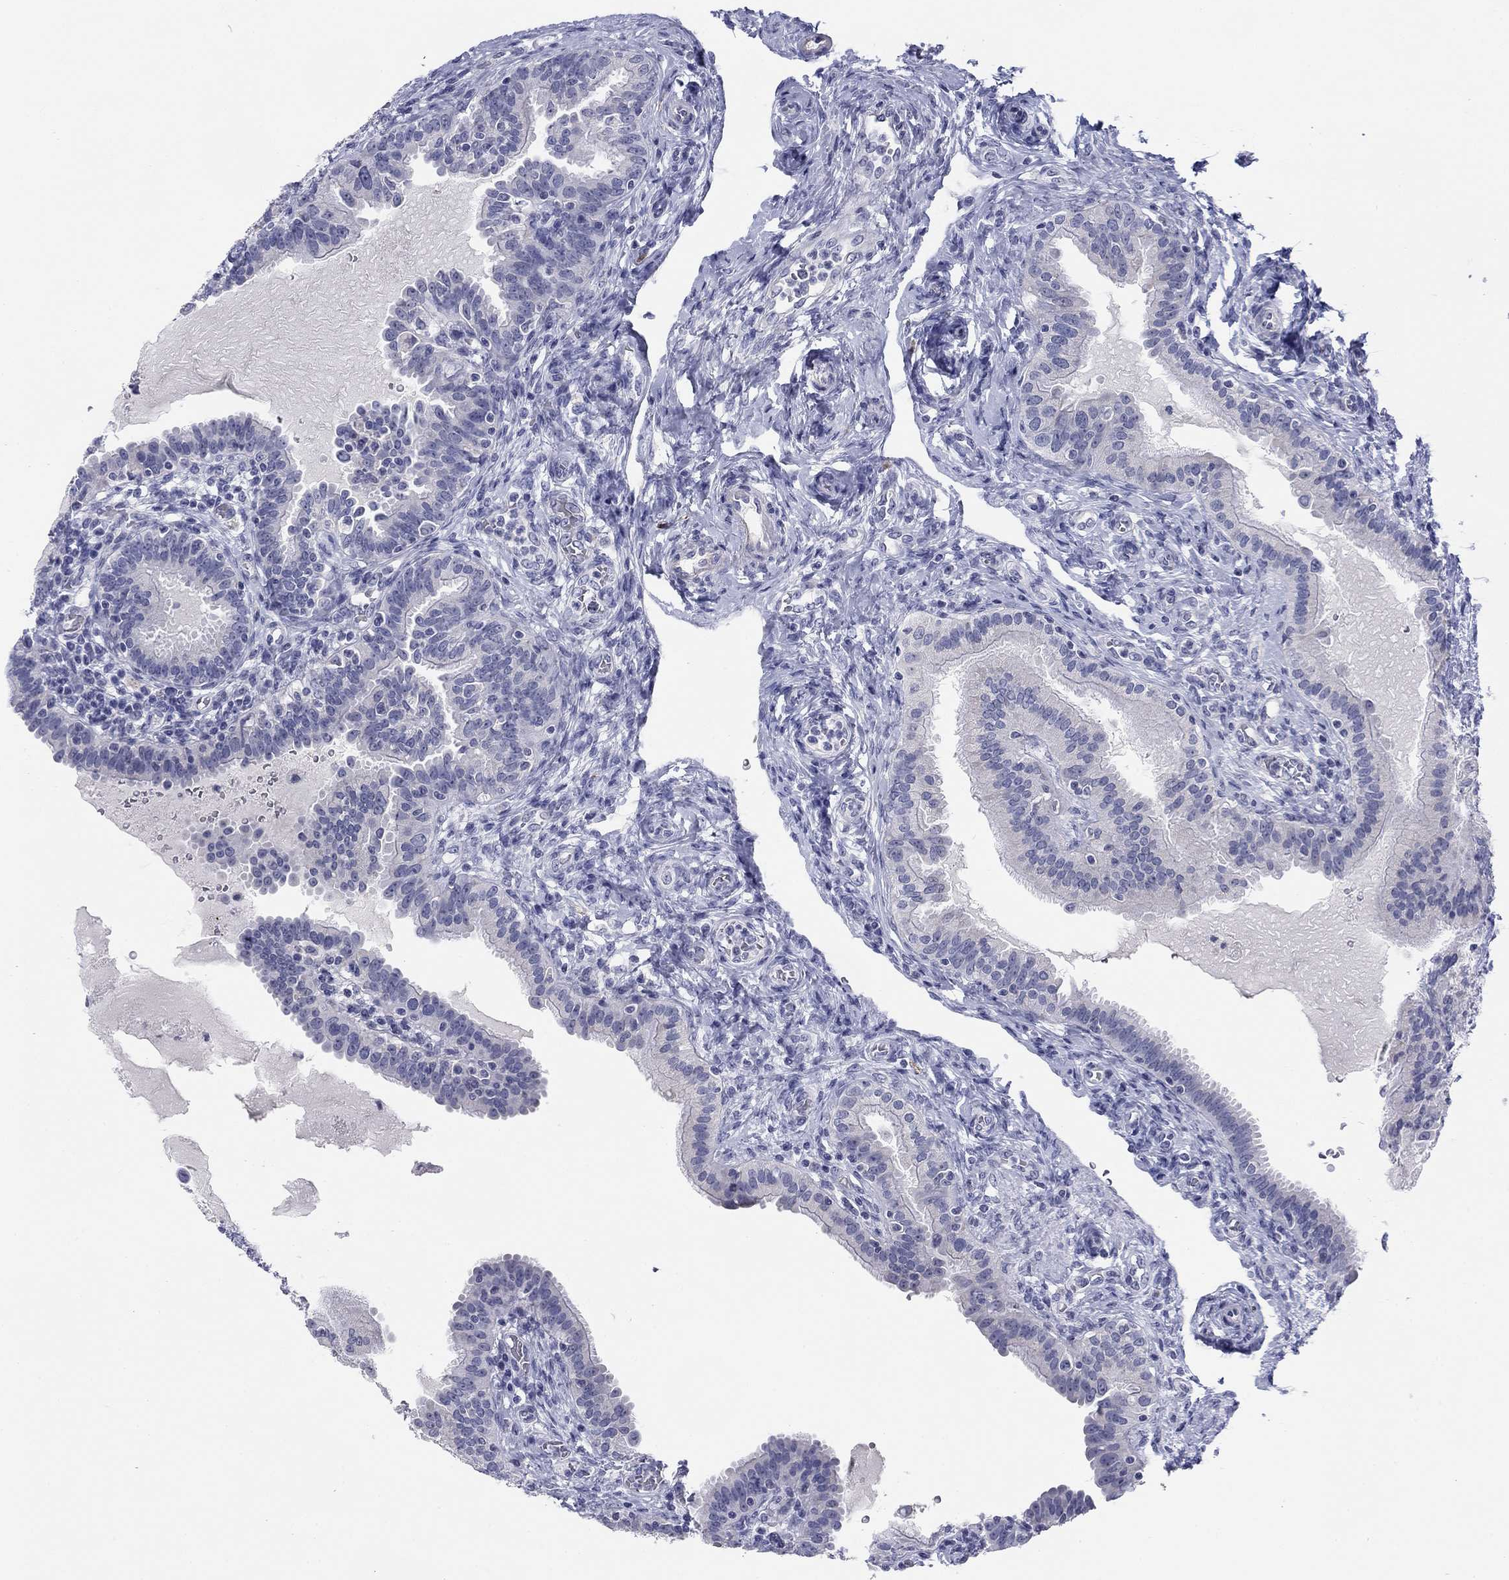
{"staining": {"intensity": "negative", "quantity": "none", "location": "none"}, "tissue": "fallopian tube", "cell_type": "Glandular cells", "image_type": "normal", "snomed": [{"axis": "morphology", "description": "Normal tissue, NOS"}, {"axis": "topography", "description": "Fallopian tube"}, {"axis": "topography", "description": "Ovary"}], "caption": "IHC of normal human fallopian tube displays no positivity in glandular cells.", "gene": "PRPH", "patient": {"sex": "female", "age": 41}}